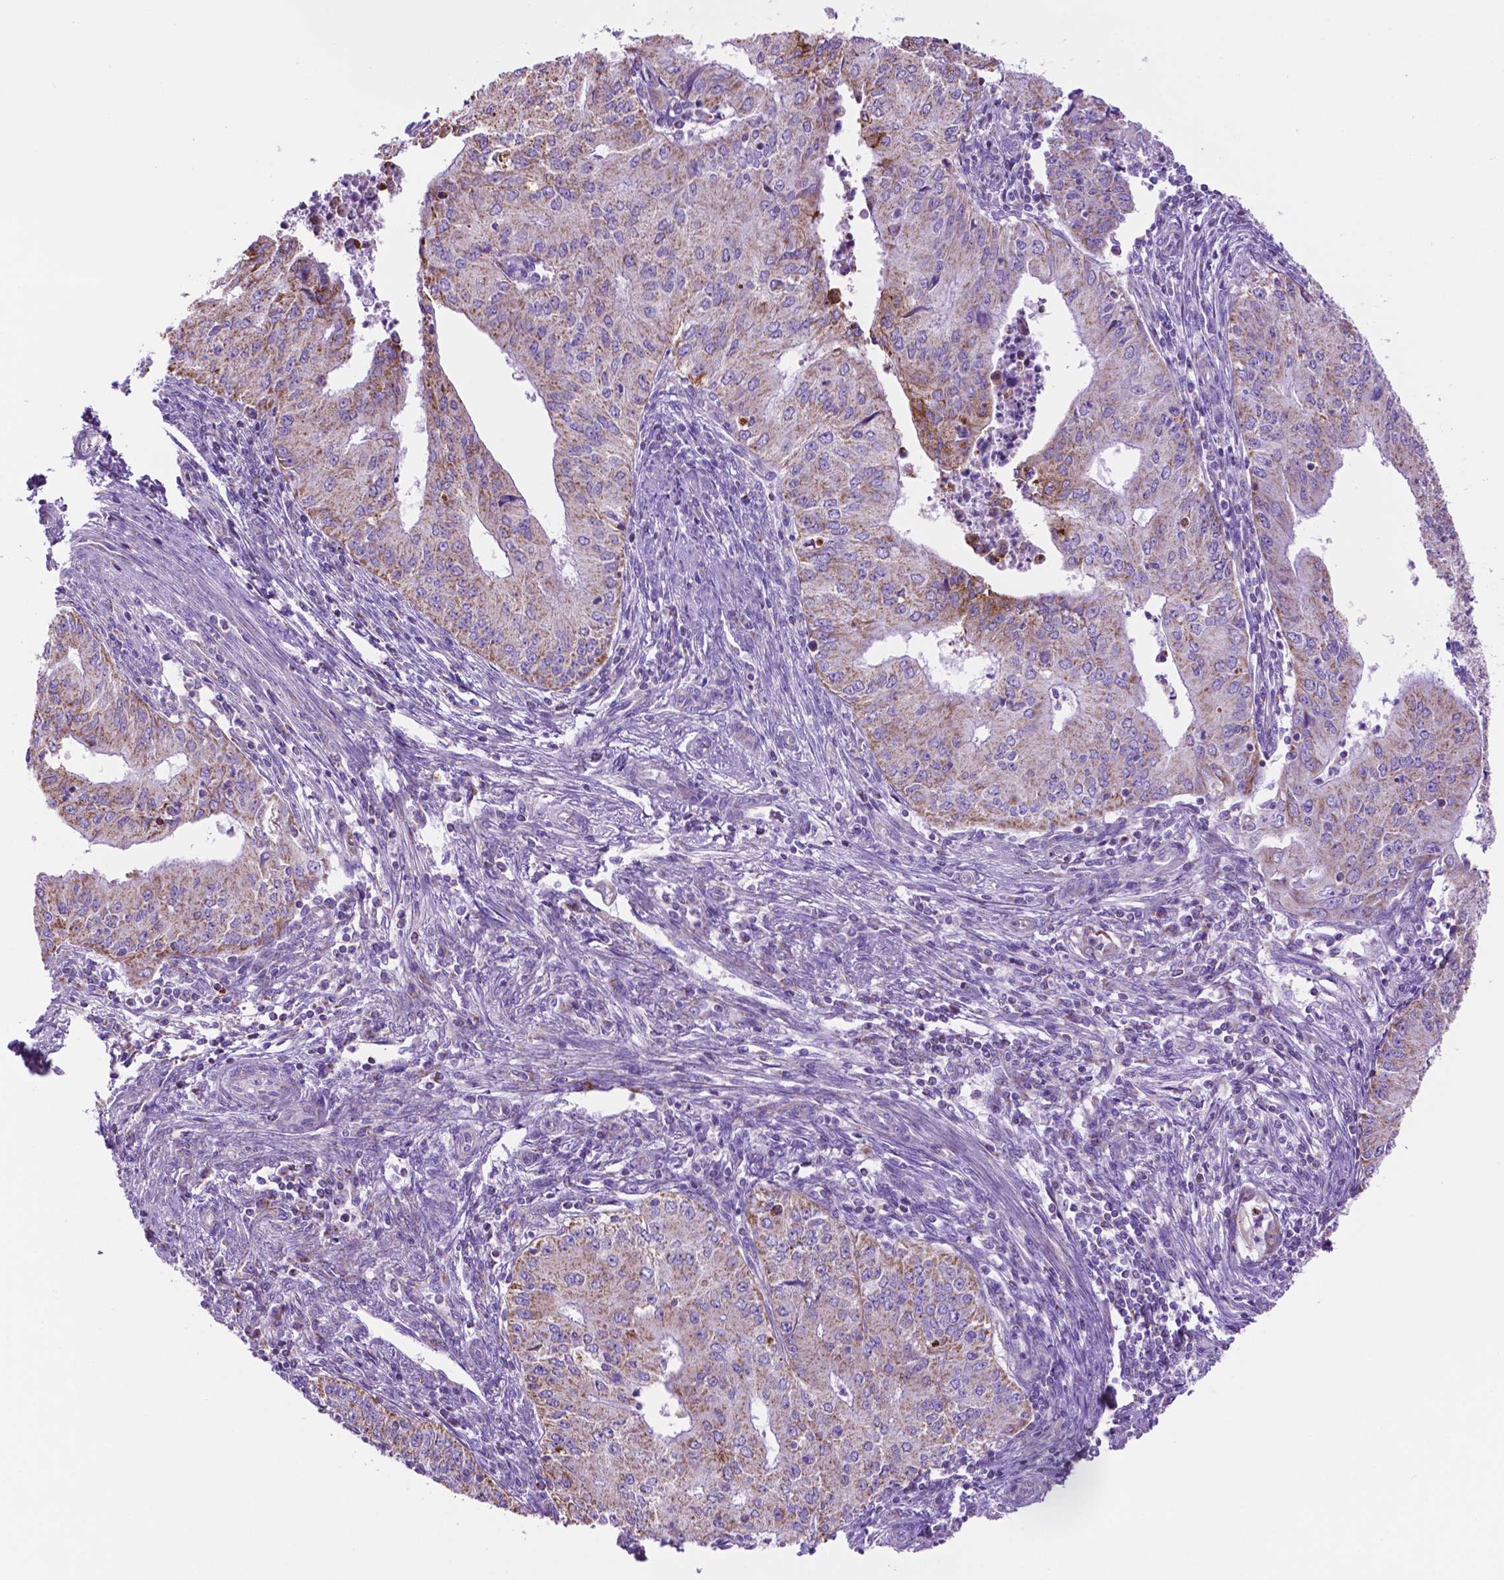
{"staining": {"intensity": "moderate", "quantity": "25%-75%", "location": "cytoplasmic/membranous"}, "tissue": "endometrial cancer", "cell_type": "Tumor cells", "image_type": "cancer", "snomed": [{"axis": "morphology", "description": "Adenocarcinoma, NOS"}, {"axis": "topography", "description": "Endometrium"}], "caption": "Endometrial adenocarcinoma stained with IHC shows moderate cytoplasmic/membranous staining in about 25%-75% of tumor cells.", "gene": "GDPD5", "patient": {"sex": "female", "age": 50}}